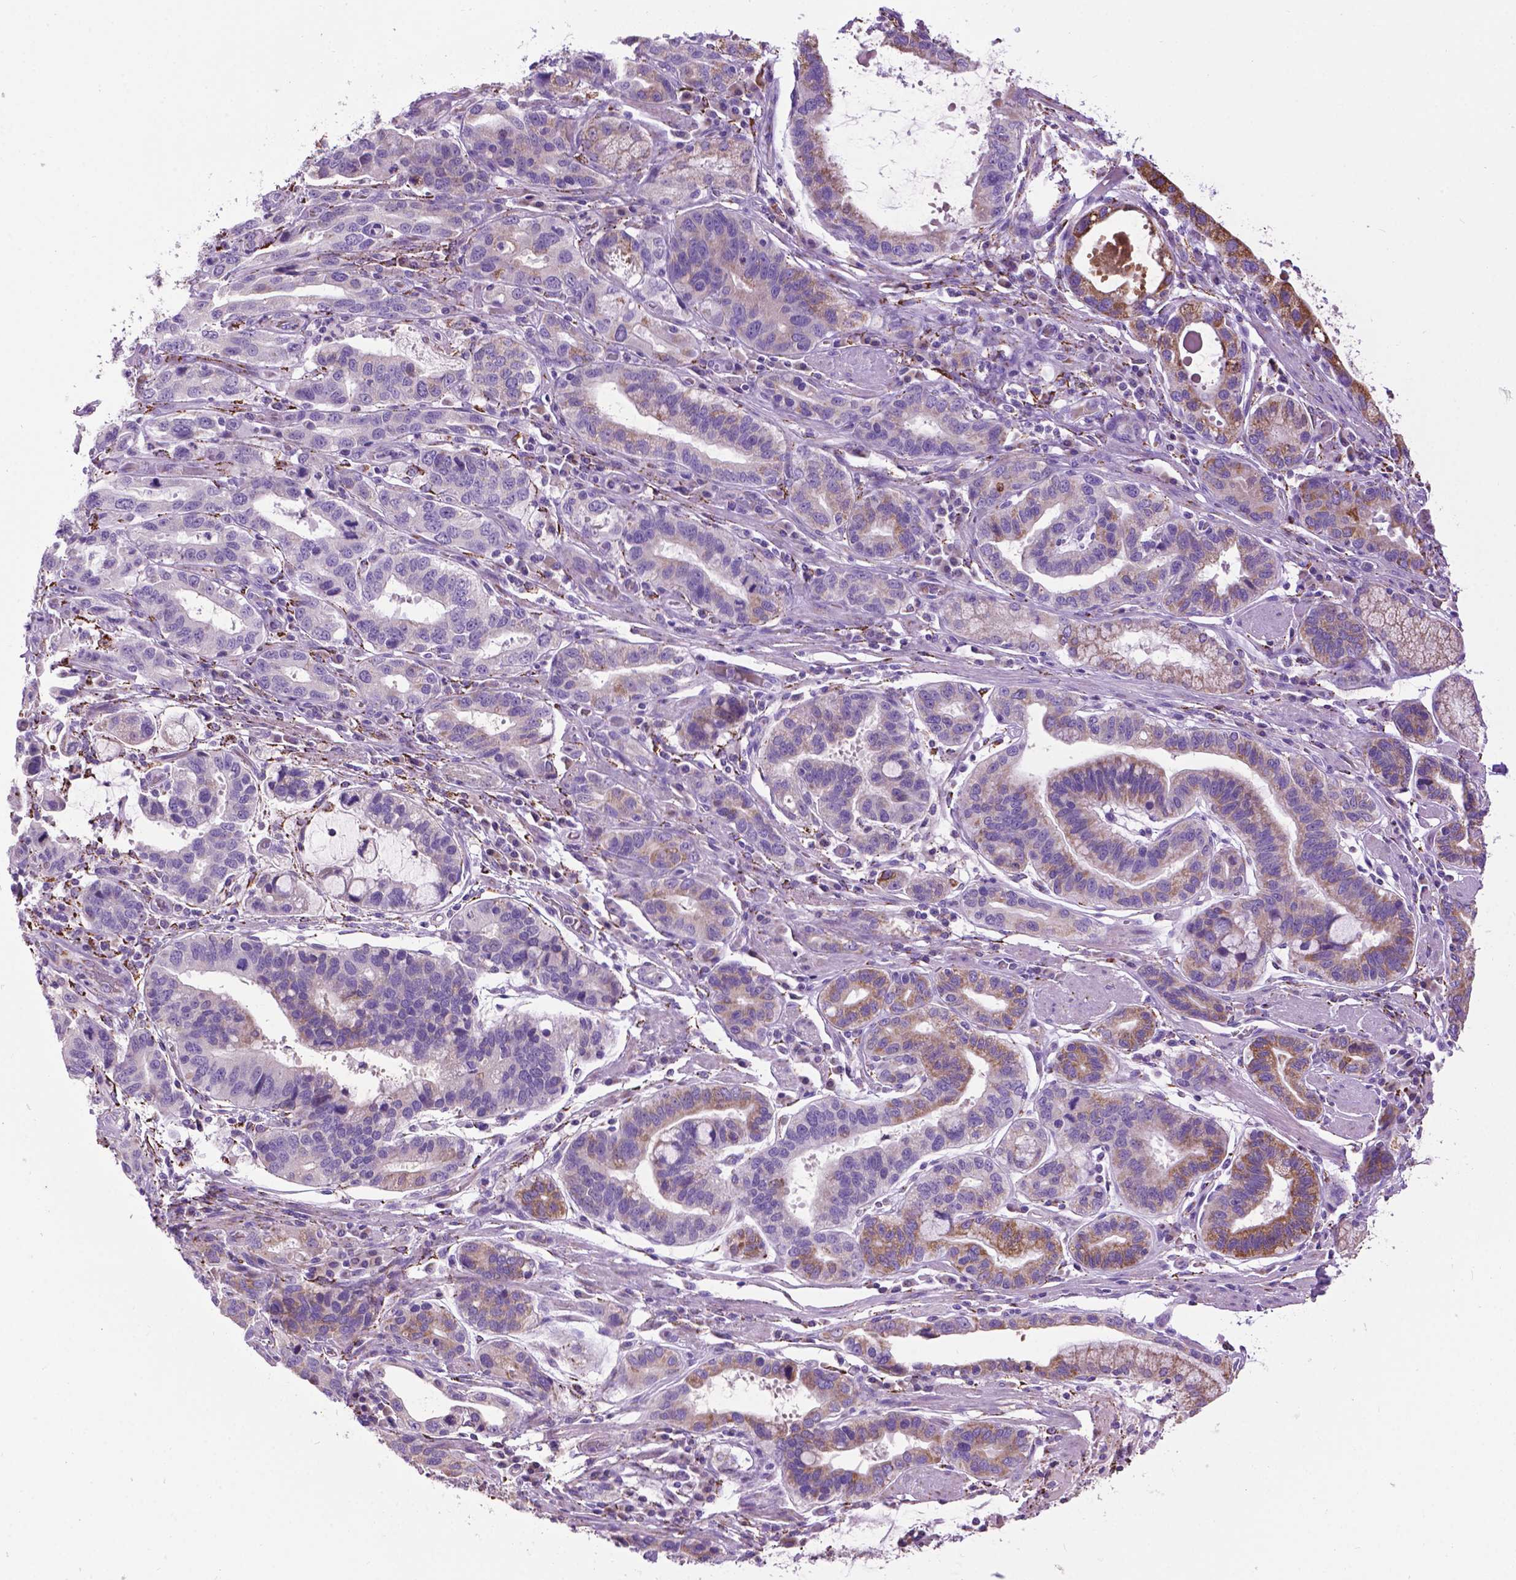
{"staining": {"intensity": "moderate", "quantity": "<25%", "location": "cytoplasmic/membranous"}, "tissue": "stomach cancer", "cell_type": "Tumor cells", "image_type": "cancer", "snomed": [{"axis": "morphology", "description": "Adenocarcinoma, NOS"}, {"axis": "topography", "description": "Stomach, lower"}], "caption": "The immunohistochemical stain highlights moderate cytoplasmic/membranous positivity in tumor cells of stomach cancer tissue.", "gene": "TMEM132E", "patient": {"sex": "female", "age": 76}}